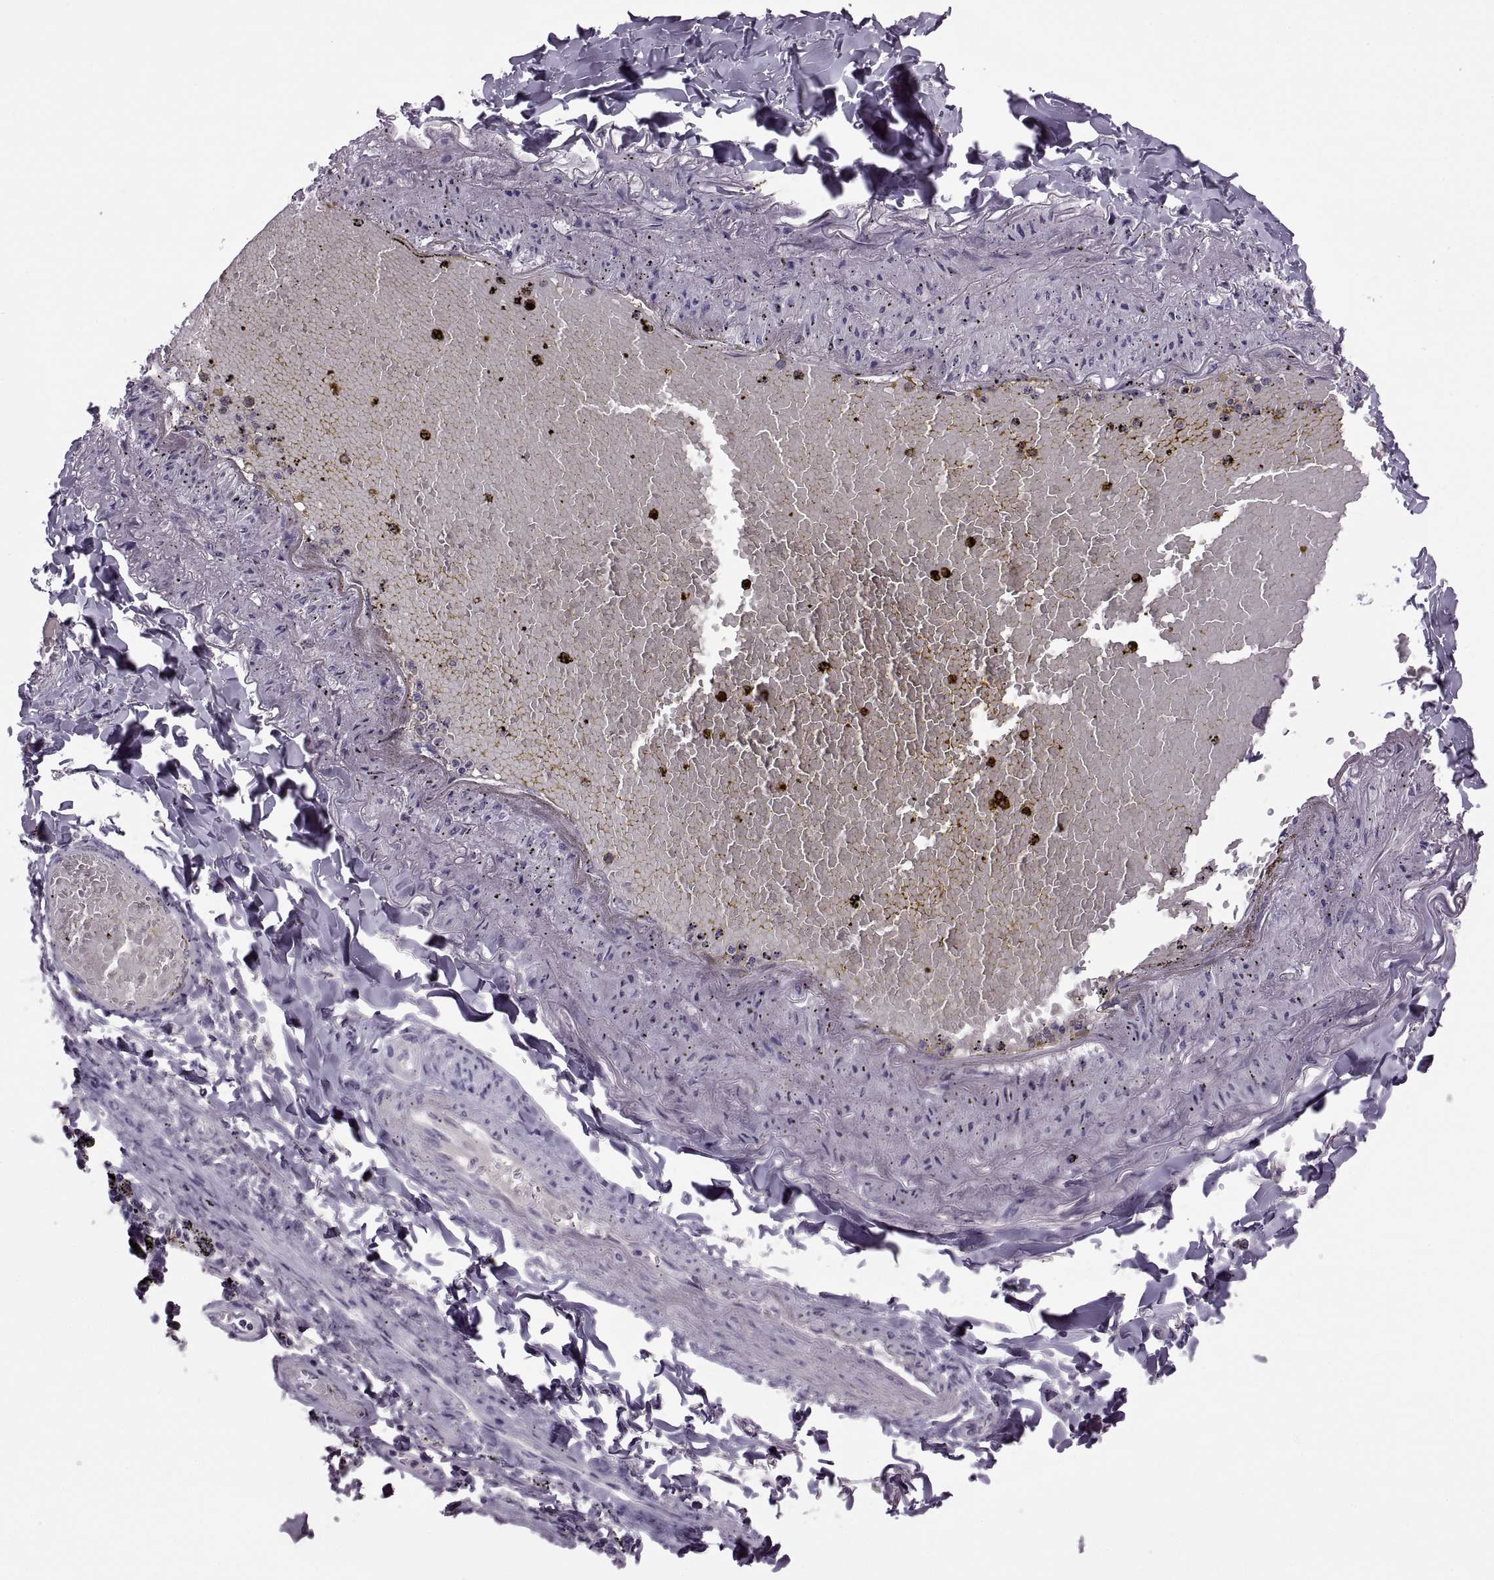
{"staining": {"intensity": "negative", "quantity": "none", "location": "none"}, "tissue": "lung cancer", "cell_type": "Tumor cells", "image_type": "cancer", "snomed": [{"axis": "morphology", "description": "Adenocarcinoma, NOS"}, {"axis": "topography", "description": "Lung"}], "caption": "This micrograph is of lung cancer (adenocarcinoma) stained with immunohistochemistry to label a protein in brown with the nuclei are counter-stained blue. There is no positivity in tumor cells. The staining is performed using DAB brown chromogen with nuclei counter-stained in using hematoxylin.", "gene": "RSPH6A", "patient": {"sex": "male", "age": 64}}